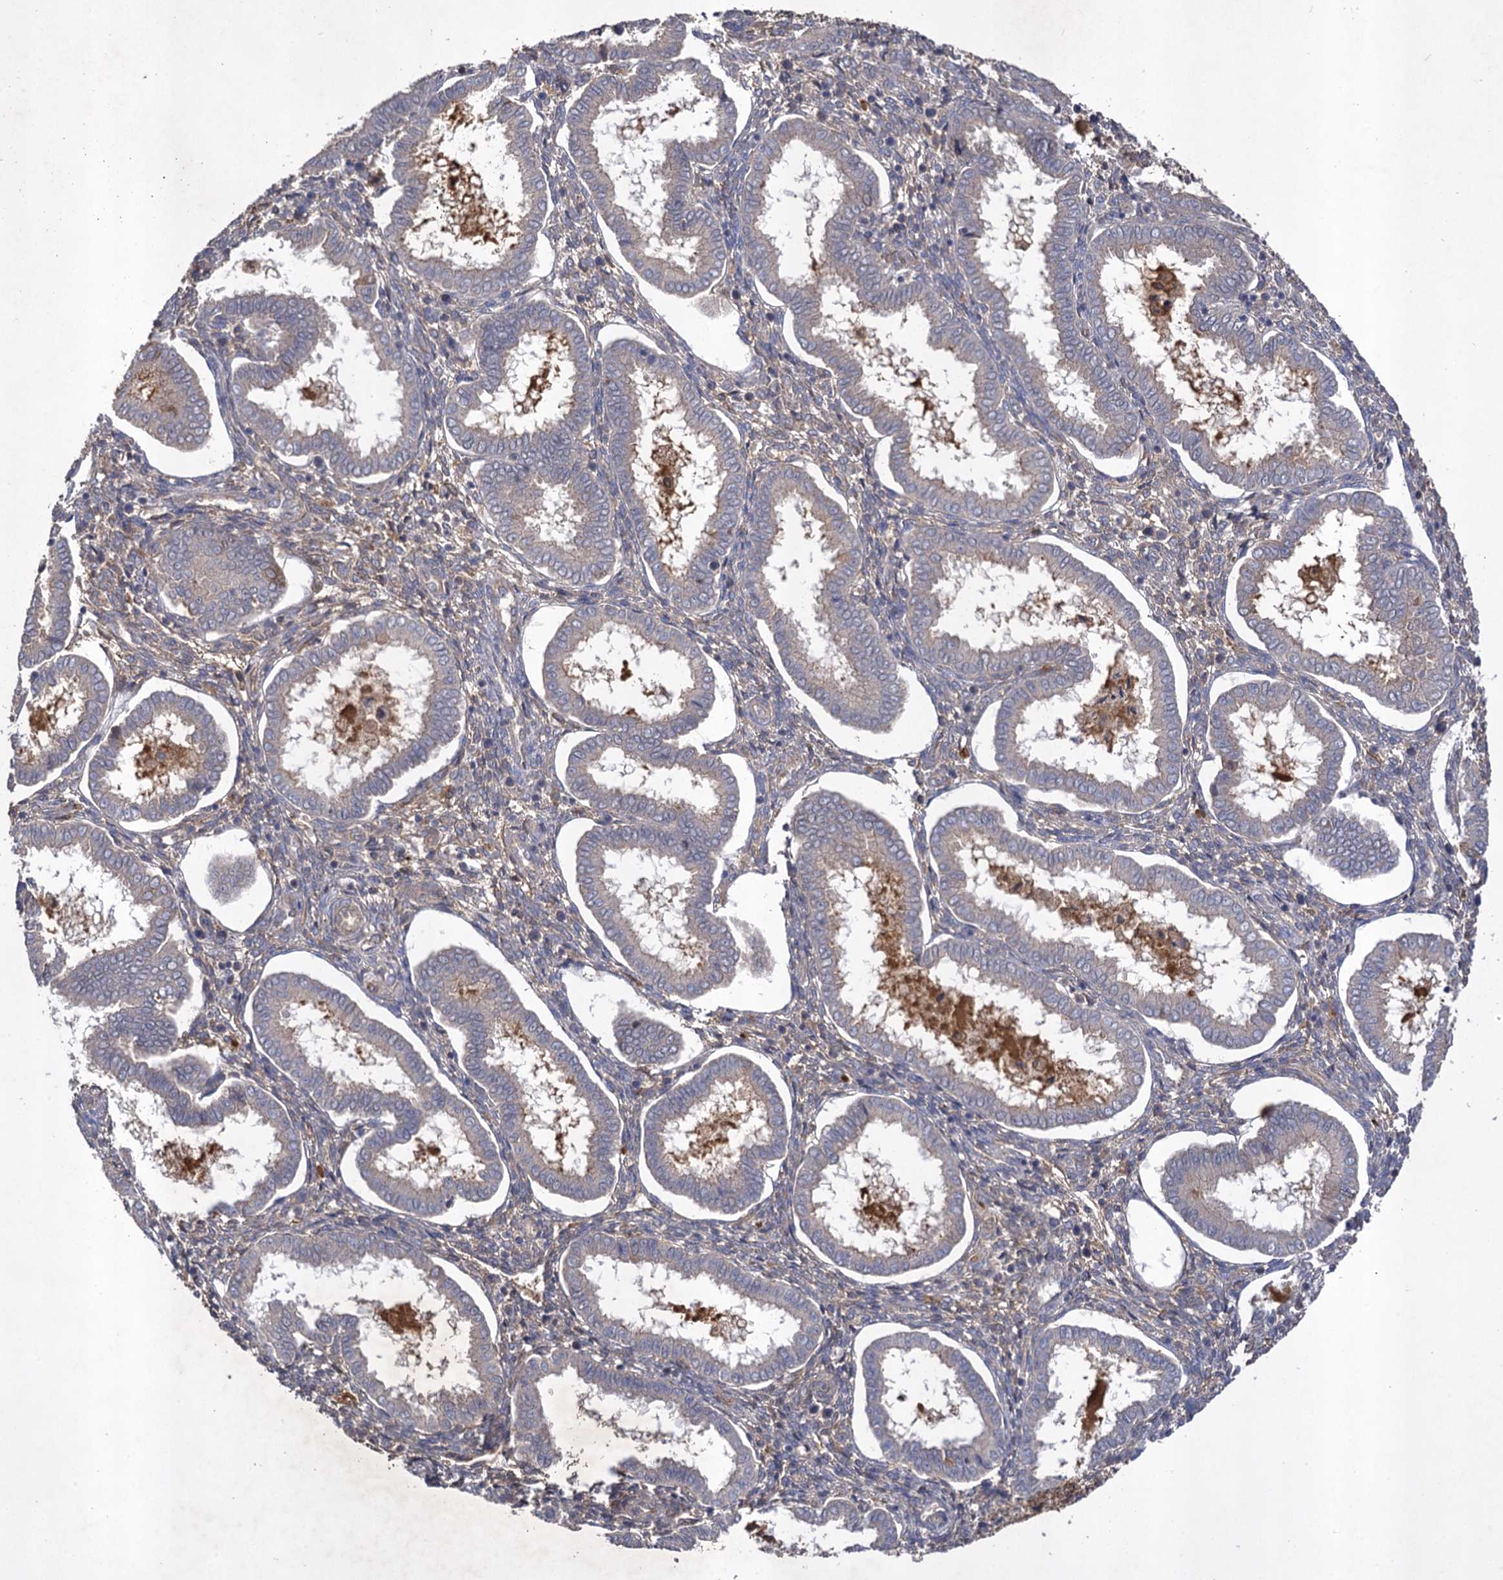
{"staining": {"intensity": "weak", "quantity": "<25%", "location": "cytoplasmic/membranous"}, "tissue": "endometrium", "cell_type": "Cells in endometrial stroma", "image_type": "normal", "snomed": [{"axis": "morphology", "description": "Normal tissue, NOS"}, {"axis": "topography", "description": "Endometrium"}], "caption": "DAB (3,3'-diaminobenzidine) immunohistochemical staining of normal human endometrium shows no significant expression in cells in endometrial stroma.", "gene": "USP50", "patient": {"sex": "female", "age": 24}}